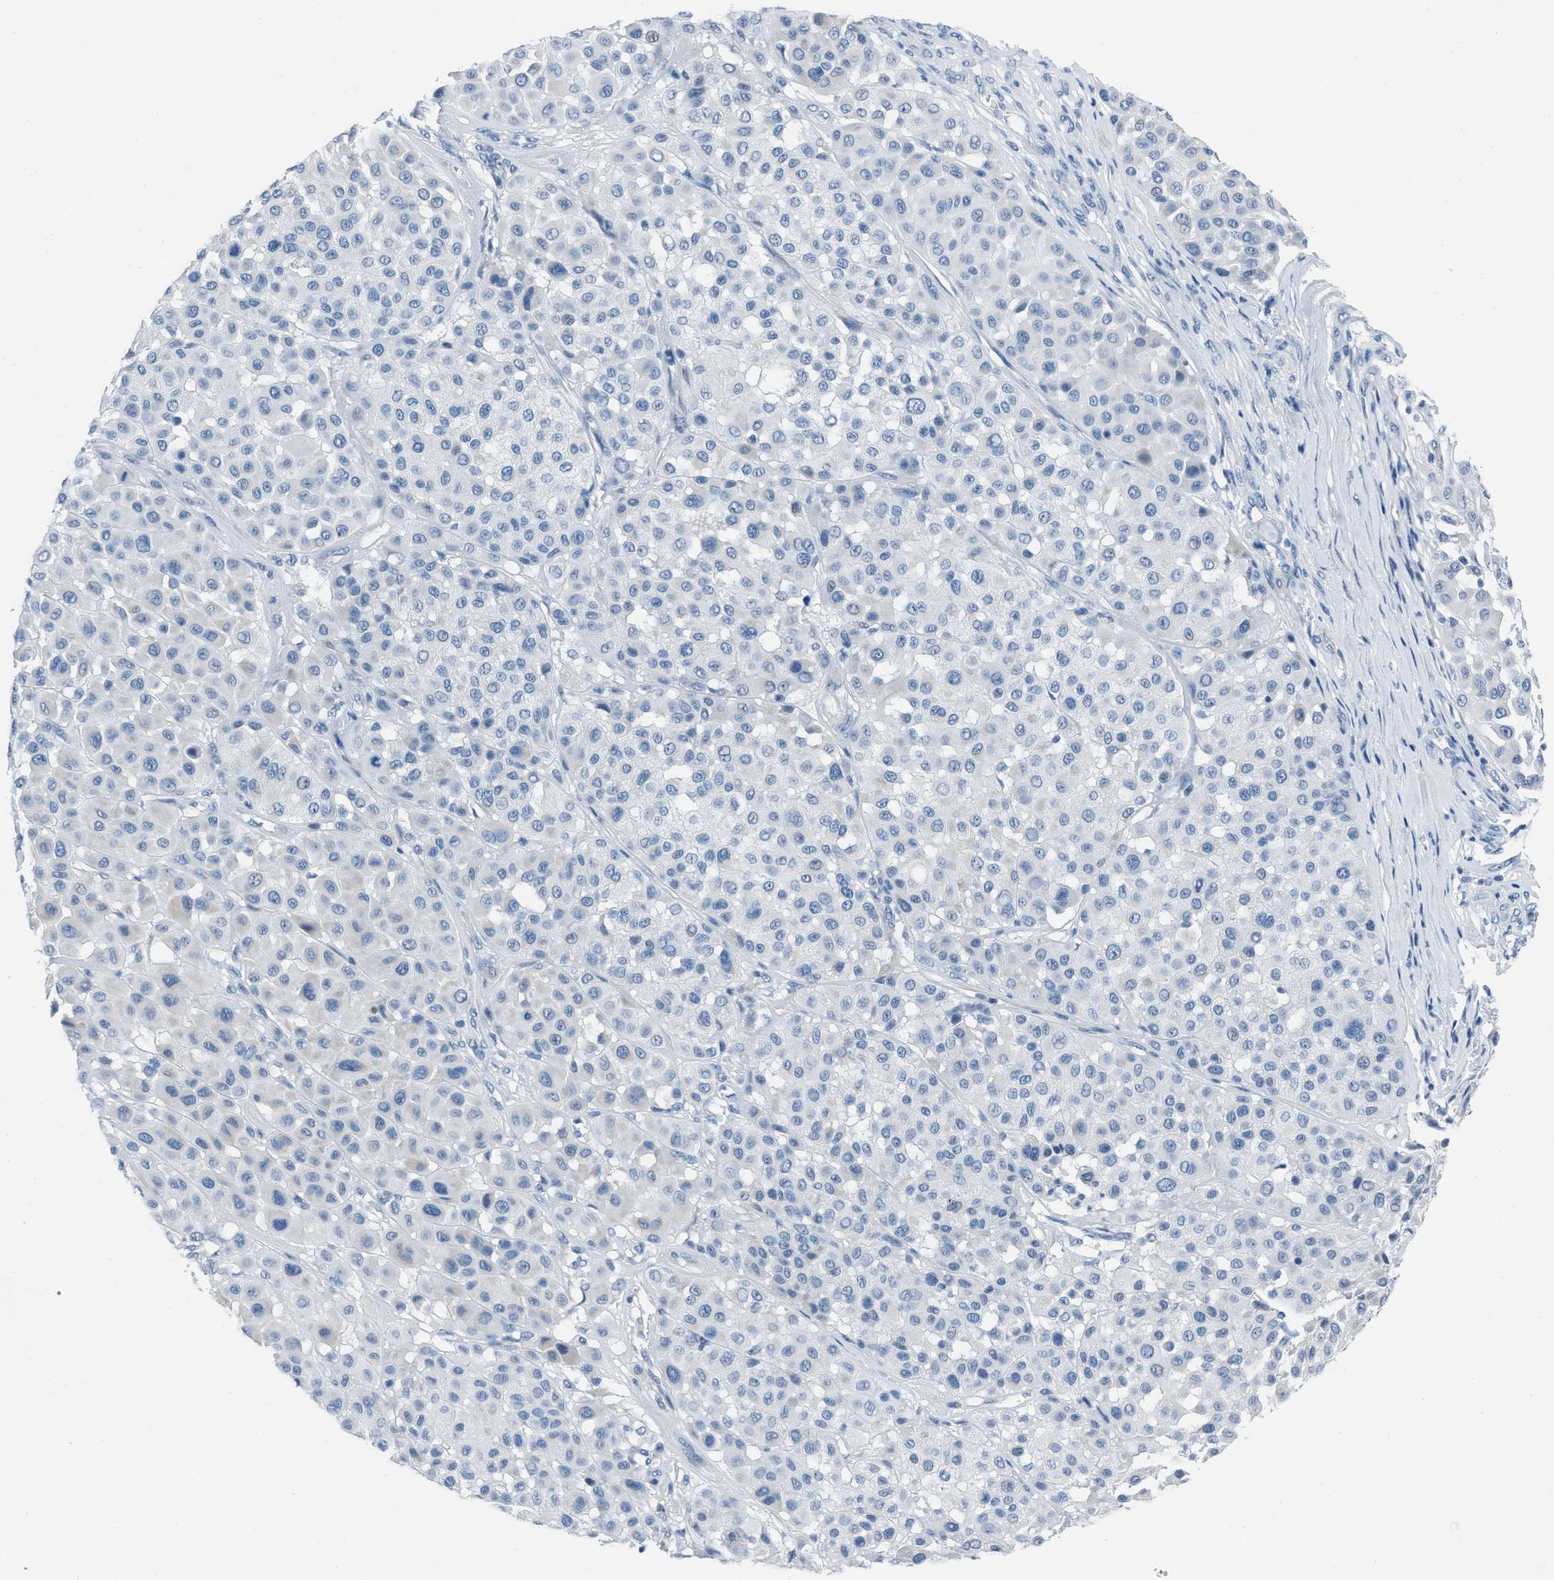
{"staining": {"intensity": "negative", "quantity": "none", "location": "none"}, "tissue": "melanoma", "cell_type": "Tumor cells", "image_type": "cancer", "snomed": [{"axis": "morphology", "description": "Malignant melanoma, Metastatic site"}, {"axis": "topography", "description": "Soft tissue"}], "caption": "Immunohistochemistry (IHC) of human malignant melanoma (metastatic site) reveals no expression in tumor cells.", "gene": "SPATC1L", "patient": {"sex": "male", "age": 41}}